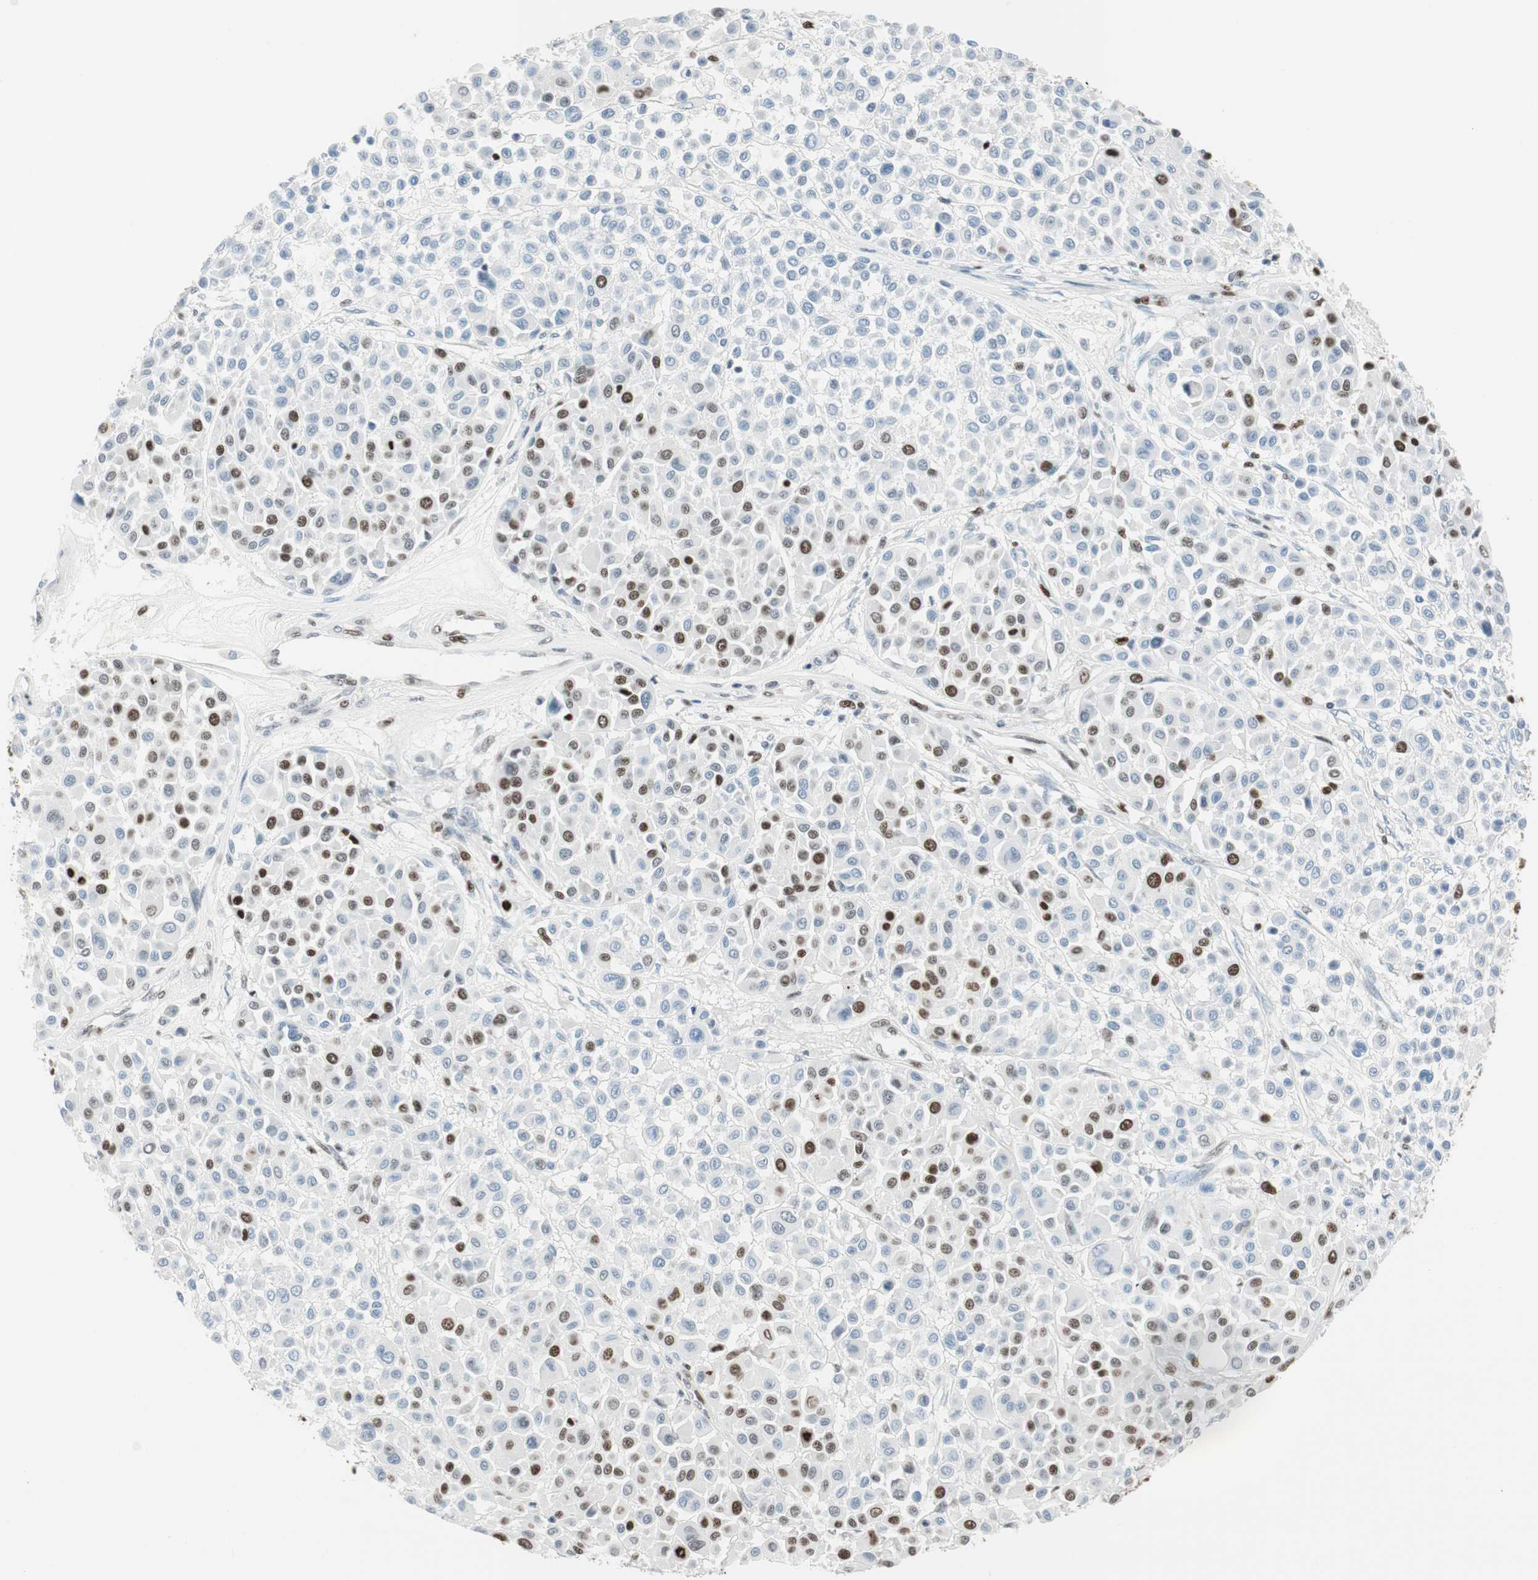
{"staining": {"intensity": "moderate", "quantity": "25%-75%", "location": "nuclear"}, "tissue": "melanoma", "cell_type": "Tumor cells", "image_type": "cancer", "snomed": [{"axis": "morphology", "description": "Malignant melanoma, Metastatic site"}, {"axis": "topography", "description": "Soft tissue"}], "caption": "Brown immunohistochemical staining in human malignant melanoma (metastatic site) shows moderate nuclear staining in about 25%-75% of tumor cells. The protein is shown in brown color, while the nuclei are stained blue.", "gene": "EZH2", "patient": {"sex": "male", "age": 41}}